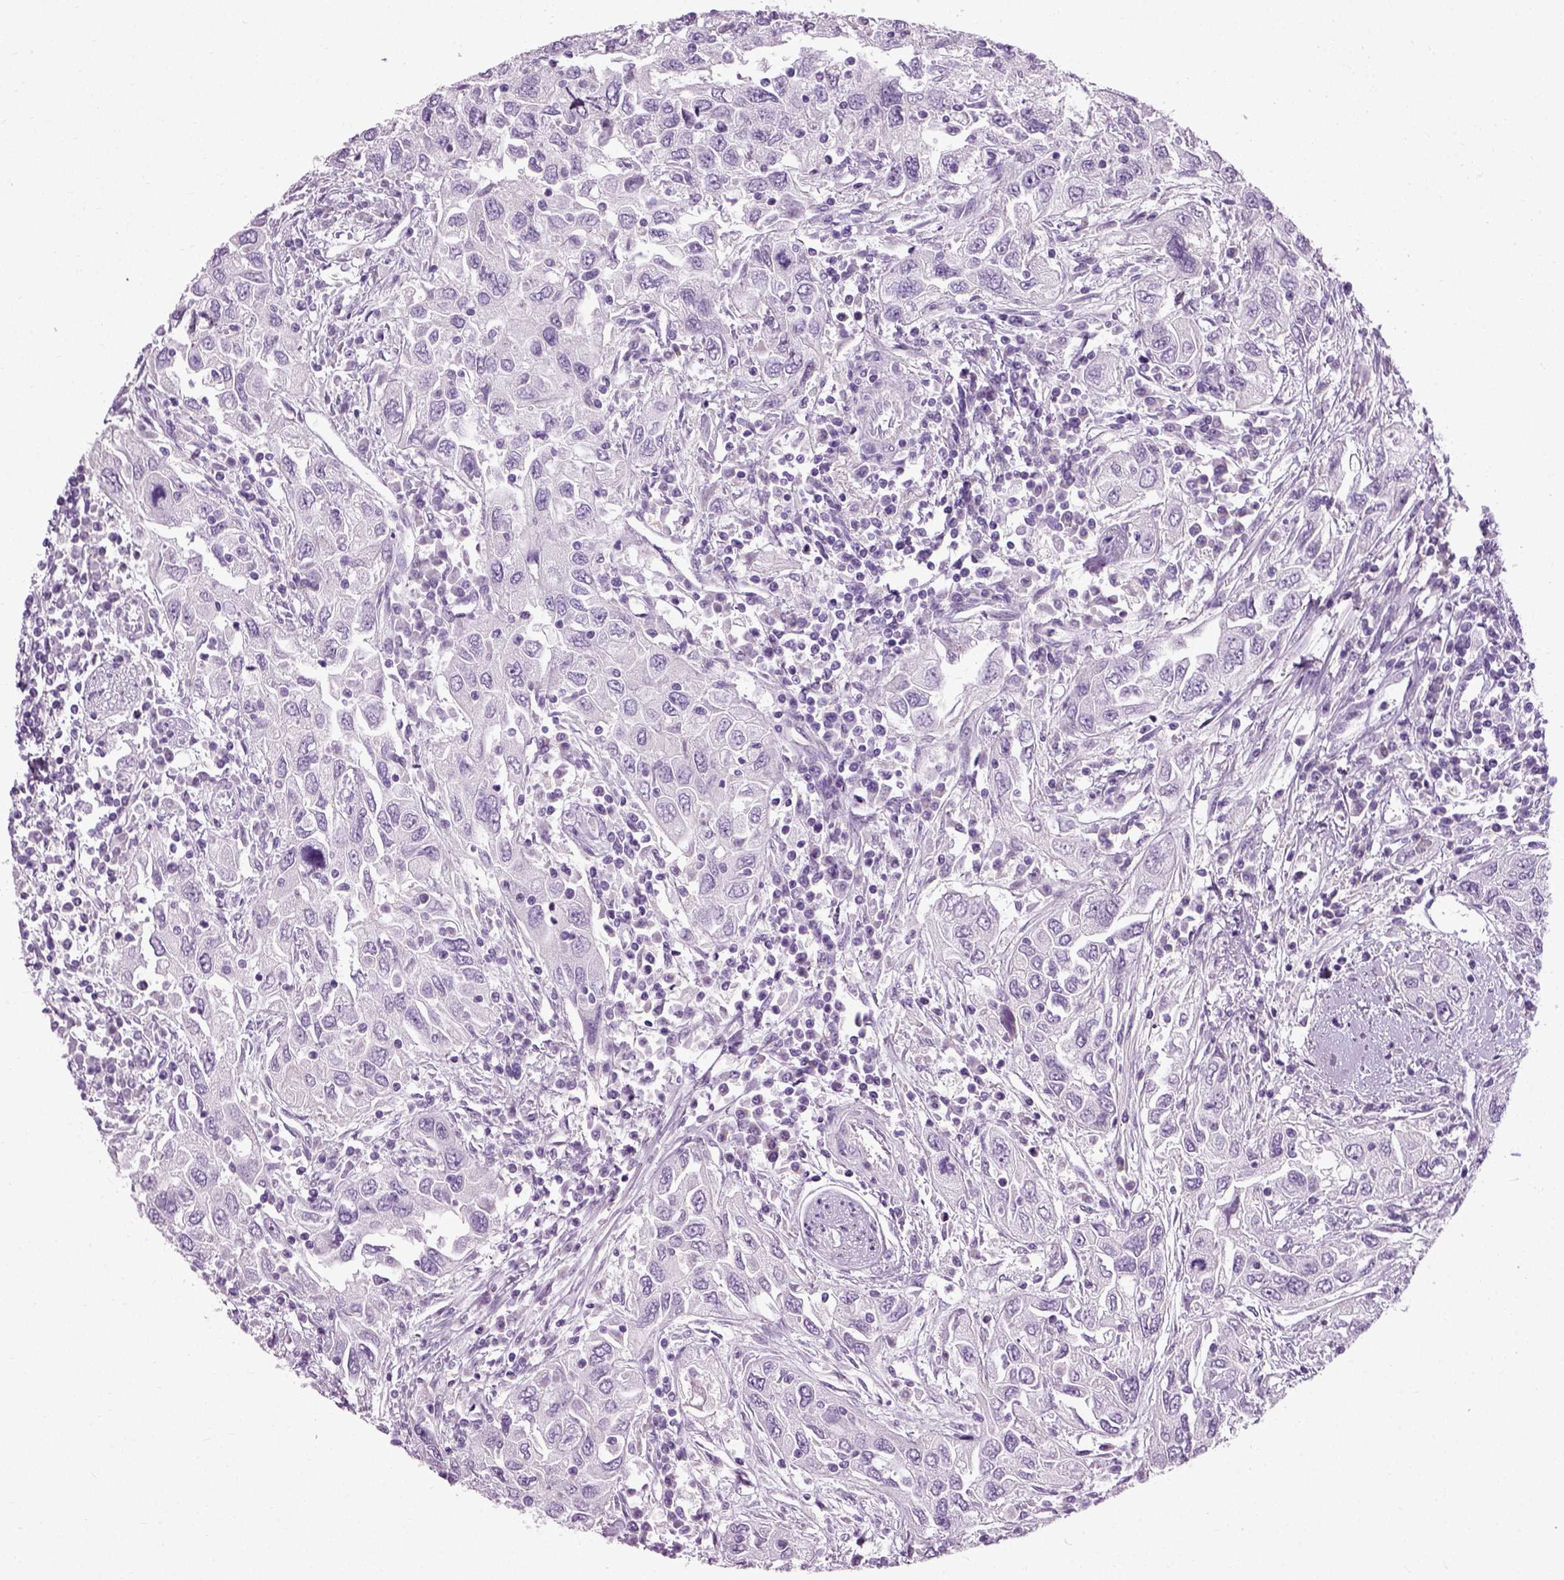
{"staining": {"intensity": "negative", "quantity": "none", "location": "none"}, "tissue": "urothelial cancer", "cell_type": "Tumor cells", "image_type": "cancer", "snomed": [{"axis": "morphology", "description": "Urothelial carcinoma, High grade"}, {"axis": "topography", "description": "Urinary bladder"}], "caption": "Urothelial cancer was stained to show a protein in brown. There is no significant positivity in tumor cells.", "gene": "SCG5", "patient": {"sex": "male", "age": 76}}